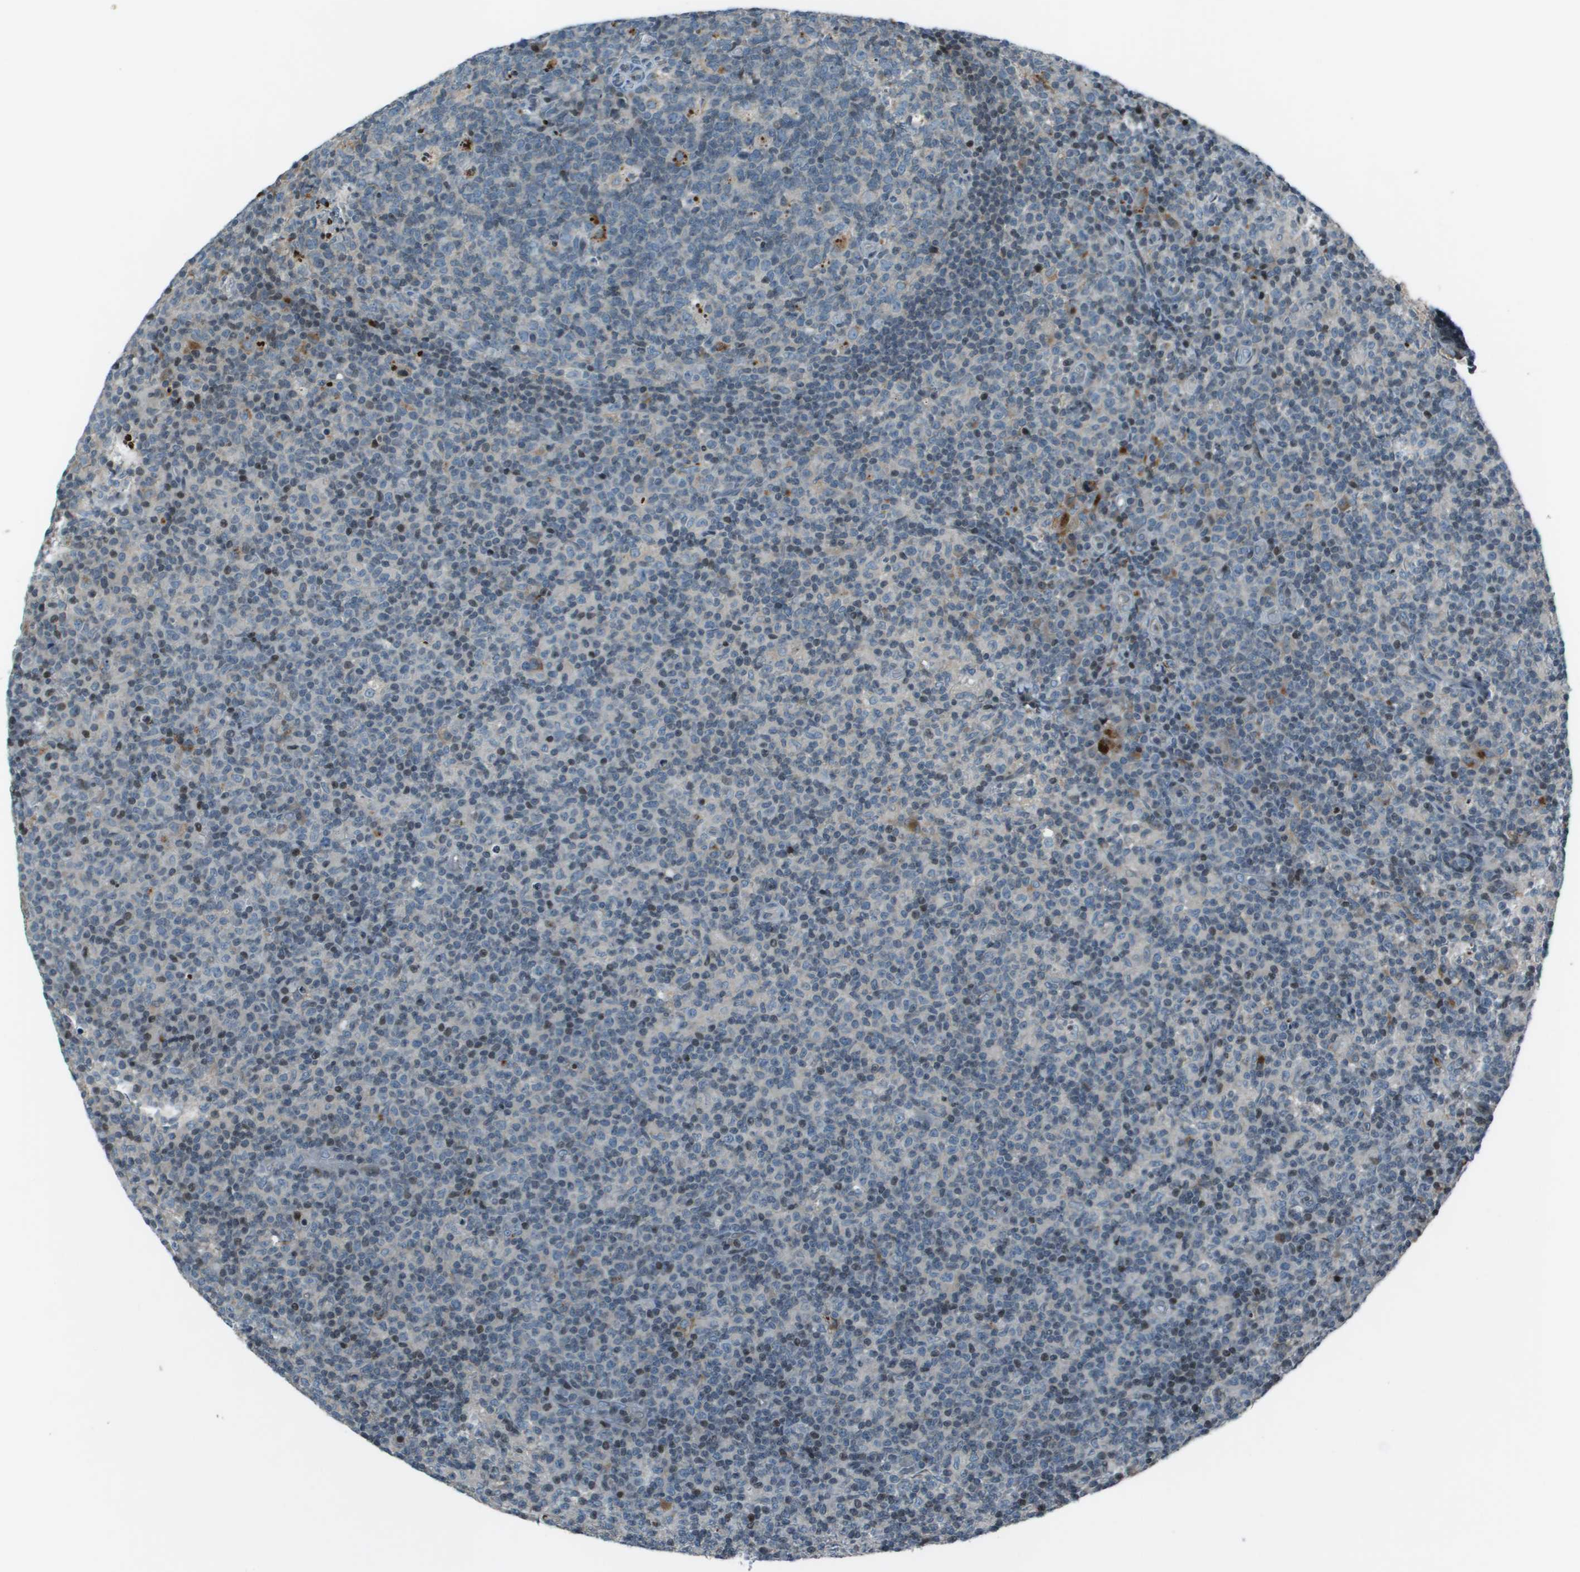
{"staining": {"intensity": "moderate", "quantity": "<25%", "location": "cytoplasmic/membranous"}, "tissue": "lymph node", "cell_type": "Germinal center cells", "image_type": "normal", "snomed": [{"axis": "morphology", "description": "Normal tissue, NOS"}, {"axis": "morphology", "description": "Inflammation, NOS"}, {"axis": "topography", "description": "Lymph node"}], "caption": "An immunohistochemistry histopathology image of normal tissue is shown. Protein staining in brown labels moderate cytoplasmic/membranous positivity in lymph node within germinal center cells.", "gene": "CXCL12", "patient": {"sex": "male", "age": 55}}